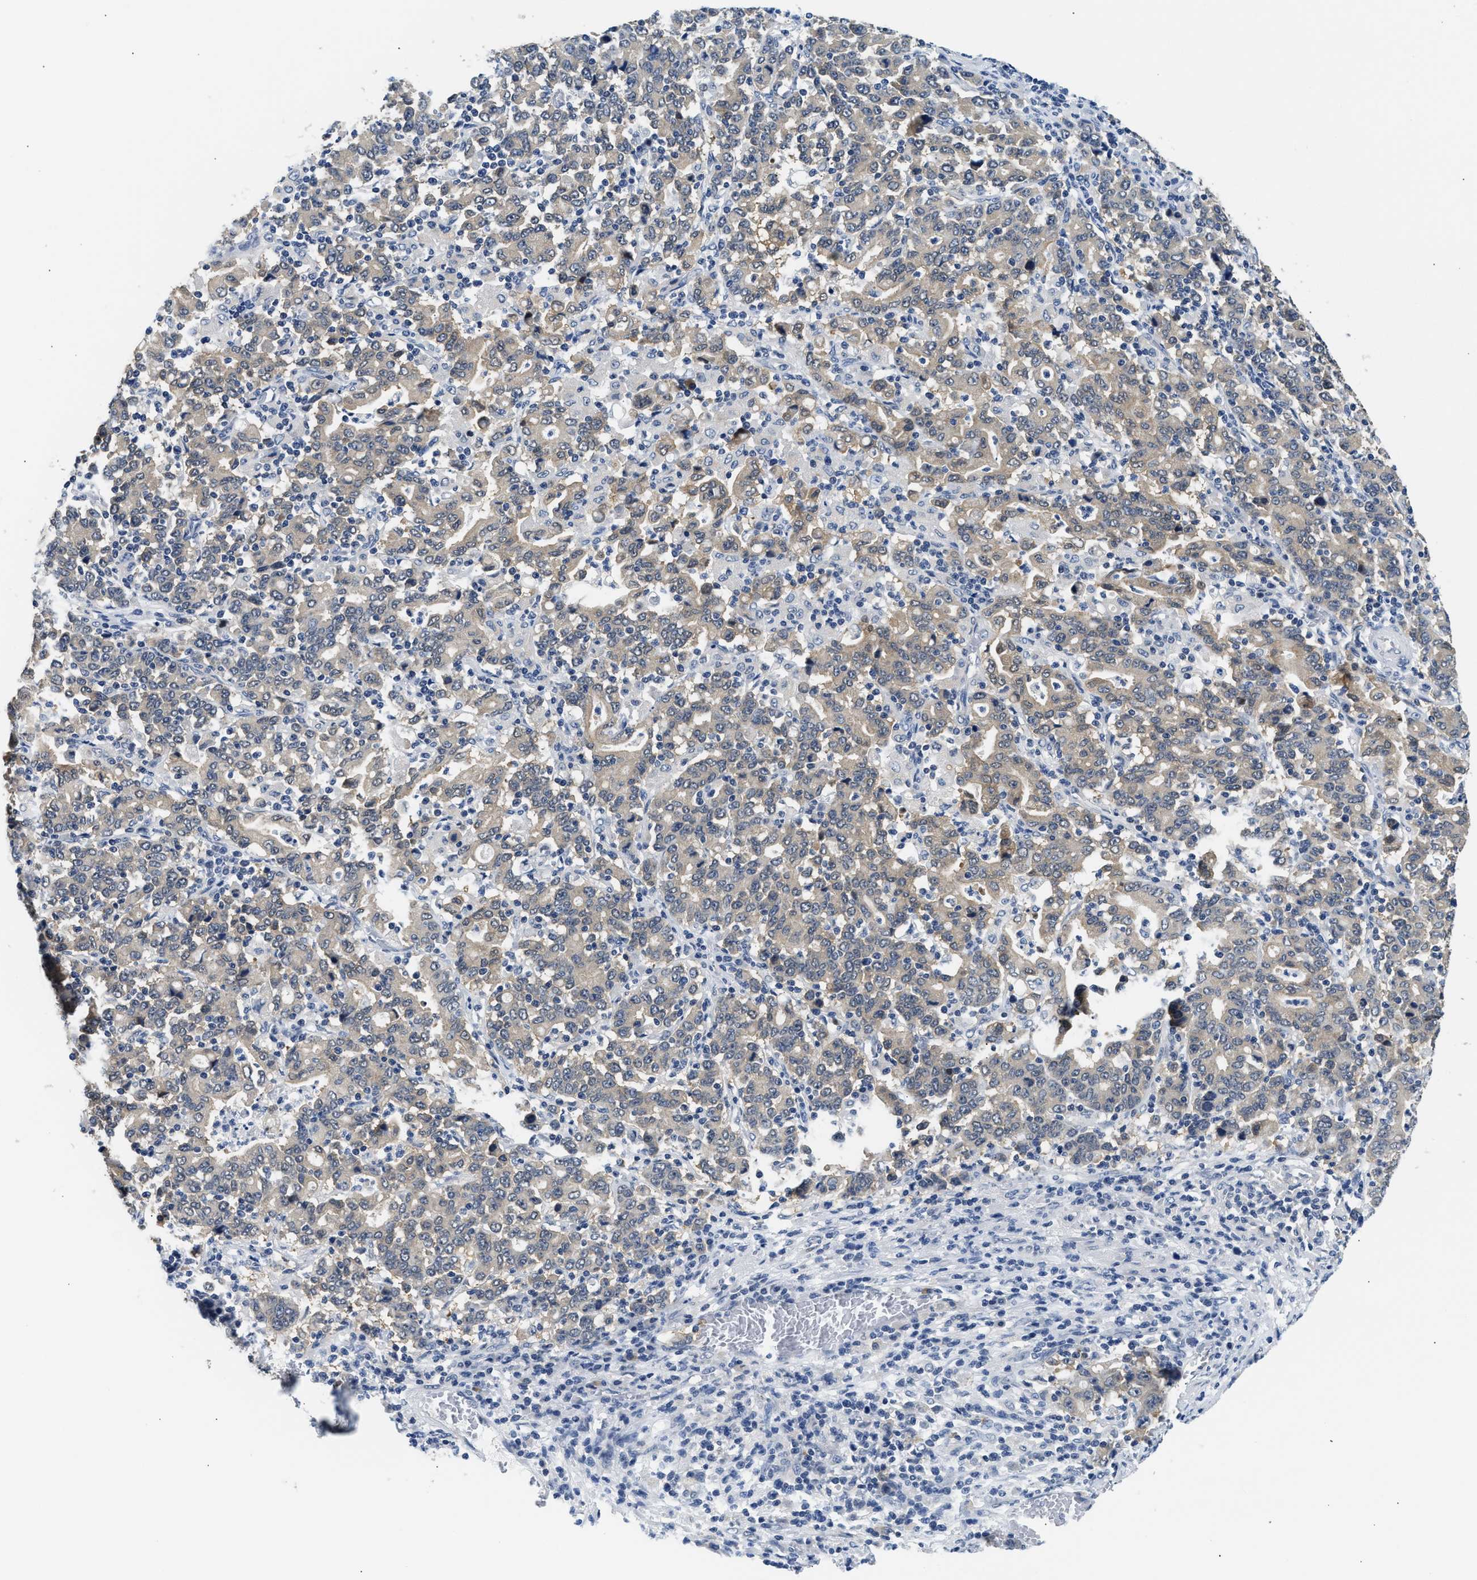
{"staining": {"intensity": "weak", "quantity": "25%-75%", "location": "cytoplasmic/membranous"}, "tissue": "stomach cancer", "cell_type": "Tumor cells", "image_type": "cancer", "snomed": [{"axis": "morphology", "description": "Adenocarcinoma, NOS"}, {"axis": "topography", "description": "Stomach, upper"}], "caption": "Immunohistochemistry histopathology image of neoplastic tissue: human stomach adenocarcinoma stained using immunohistochemistry (IHC) reveals low levels of weak protein expression localized specifically in the cytoplasmic/membranous of tumor cells, appearing as a cytoplasmic/membranous brown color.", "gene": "PPM1L", "patient": {"sex": "male", "age": 69}}